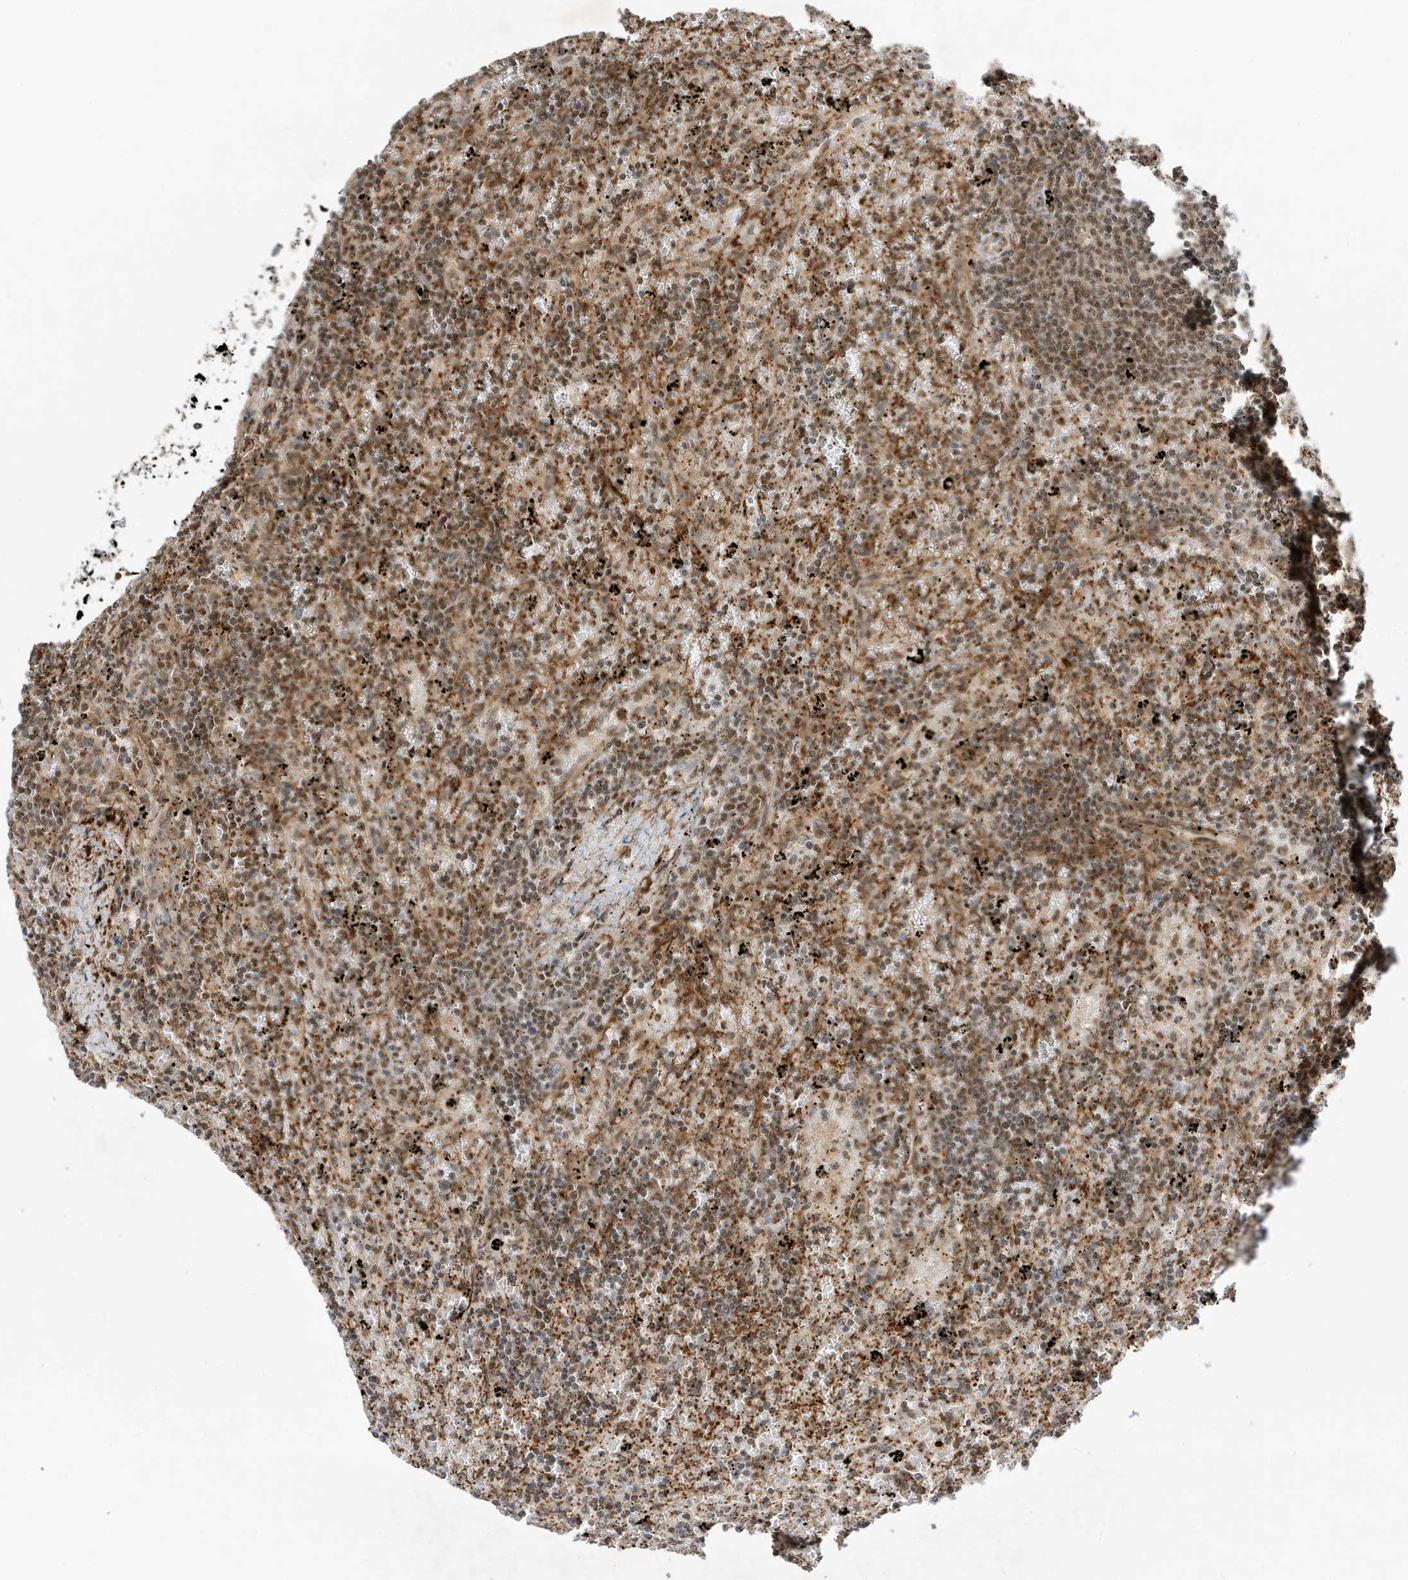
{"staining": {"intensity": "weak", "quantity": "<25%", "location": "nuclear"}, "tissue": "lymphoma", "cell_type": "Tumor cells", "image_type": "cancer", "snomed": [{"axis": "morphology", "description": "Malignant lymphoma, non-Hodgkin's type, Low grade"}, {"axis": "topography", "description": "Spleen"}], "caption": "Tumor cells show no significant staining in malignant lymphoma, non-Hodgkin's type (low-grade).", "gene": "MAST3", "patient": {"sex": "male", "age": 76}}